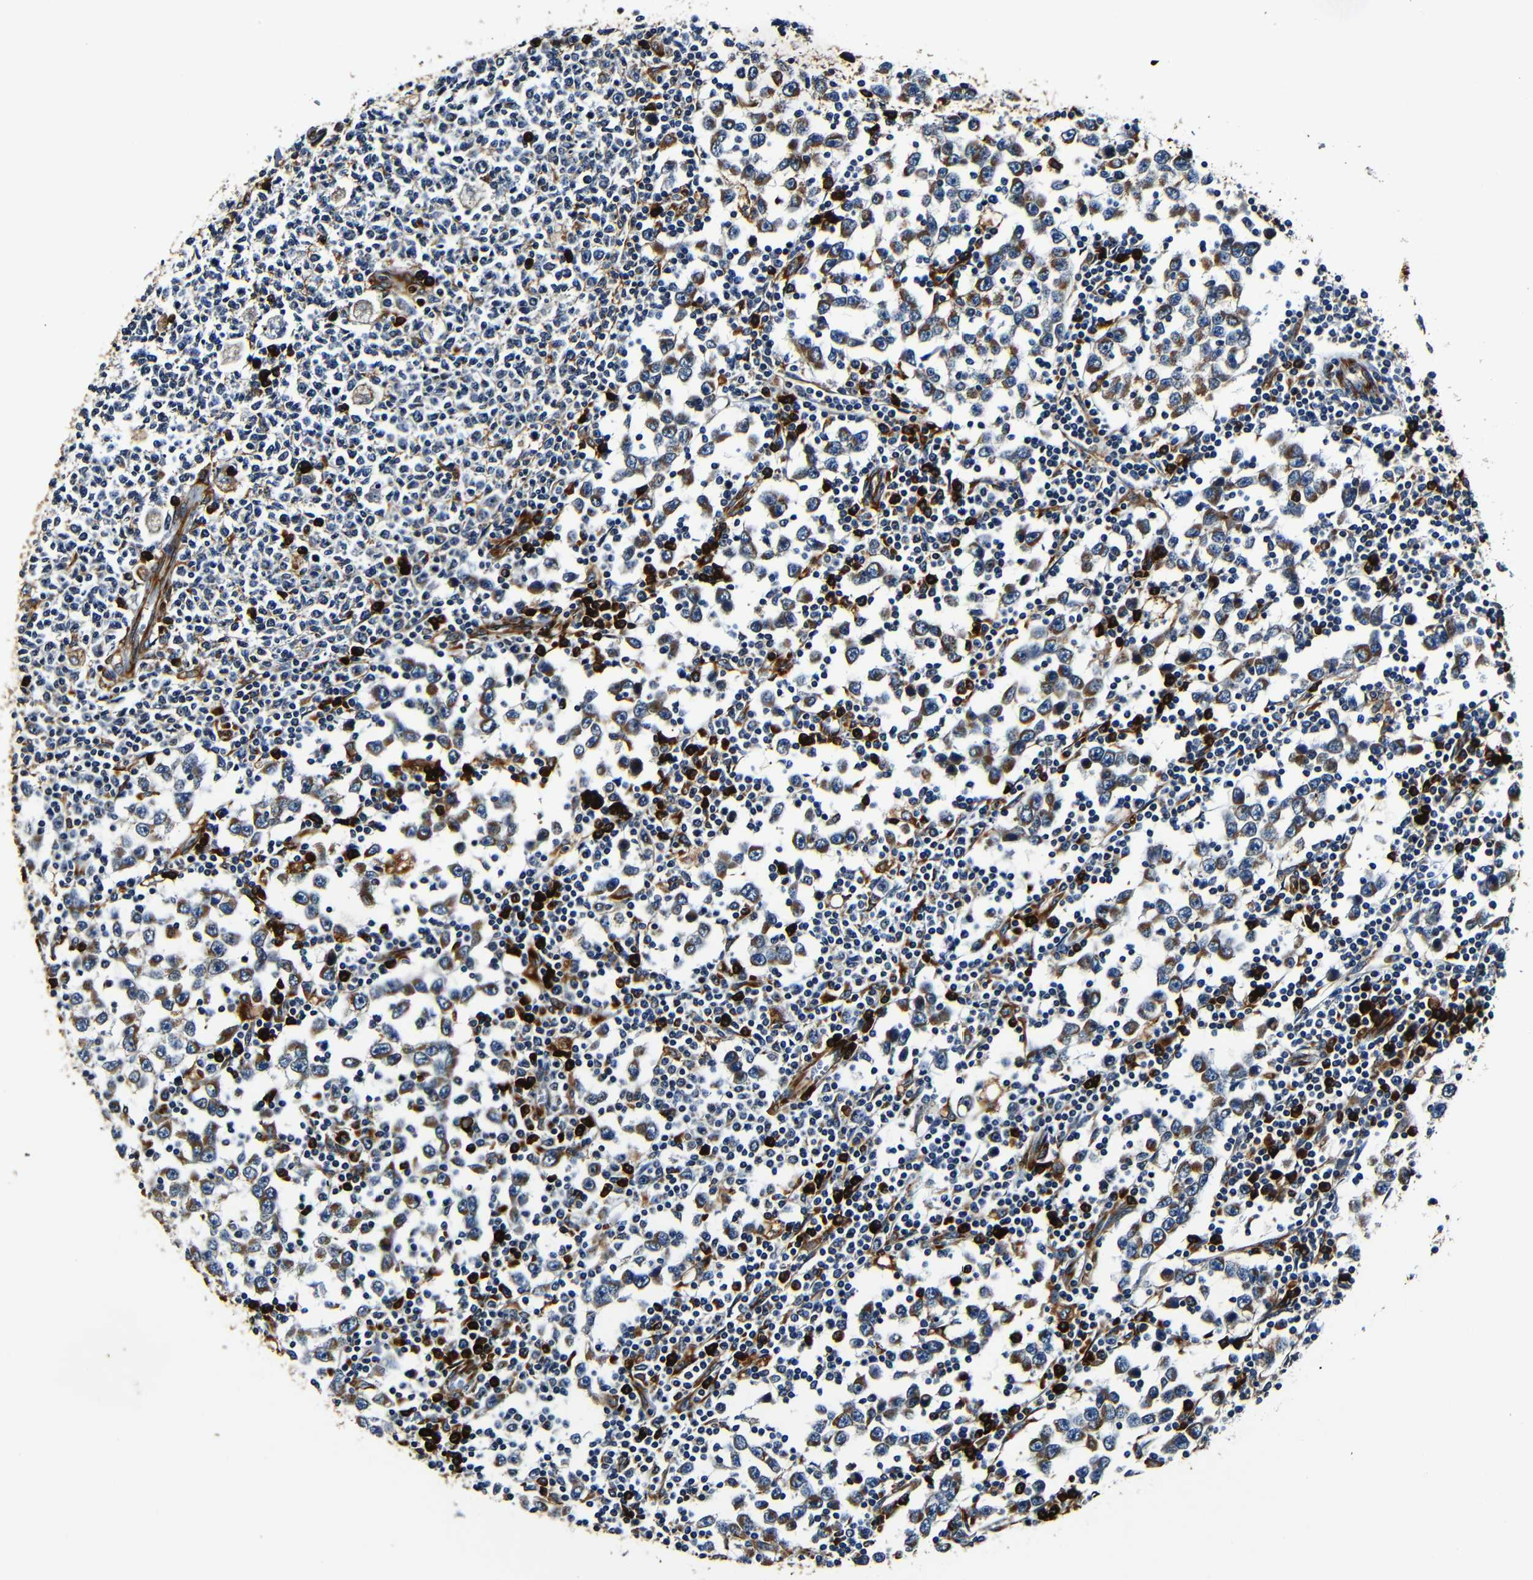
{"staining": {"intensity": "moderate", "quantity": ">75%", "location": "cytoplasmic/membranous"}, "tissue": "testis cancer", "cell_type": "Tumor cells", "image_type": "cancer", "snomed": [{"axis": "morphology", "description": "Seminoma, NOS"}, {"axis": "topography", "description": "Testis"}], "caption": "IHC image of neoplastic tissue: human seminoma (testis) stained using immunohistochemistry (IHC) exhibits medium levels of moderate protein expression localized specifically in the cytoplasmic/membranous of tumor cells, appearing as a cytoplasmic/membranous brown color.", "gene": "RRBP1", "patient": {"sex": "male", "age": 65}}